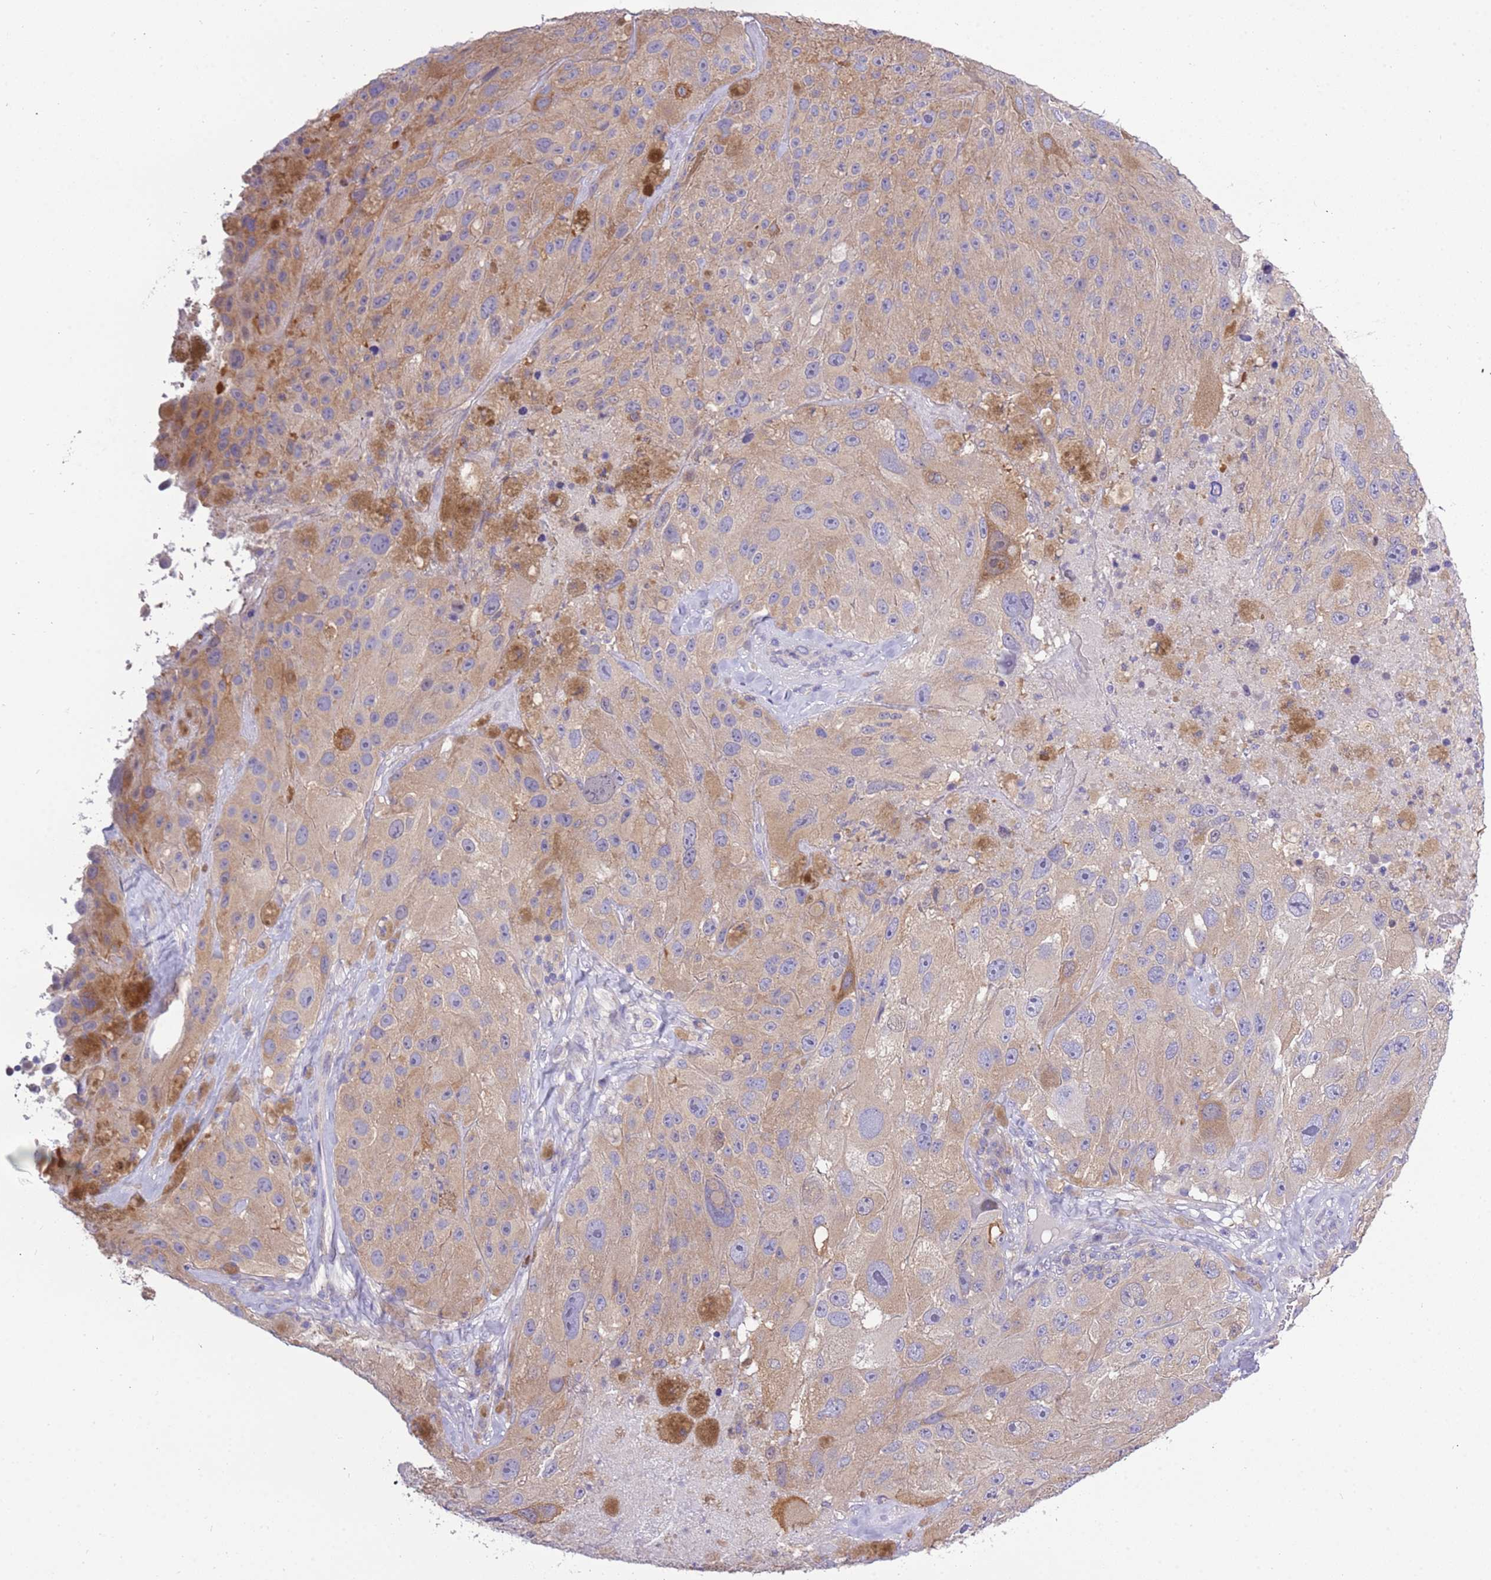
{"staining": {"intensity": "weak", "quantity": "25%-75%", "location": "cytoplasmic/membranous"}, "tissue": "melanoma", "cell_type": "Tumor cells", "image_type": "cancer", "snomed": [{"axis": "morphology", "description": "Malignant melanoma, Metastatic site"}, {"axis": "topography", "description": "Lymph node"}], "caption": "Immunohistochemical staining of human malignant melanoma (metastatic site) displays low levels of weak cytoplasmic/membranous staining in approximately 25%-75% of tumor cells. Ihc stains the protein in brown and the nuclei are stained blue.", "gene": "STIP1", "patient": {"sex": "male", "age": 62}}